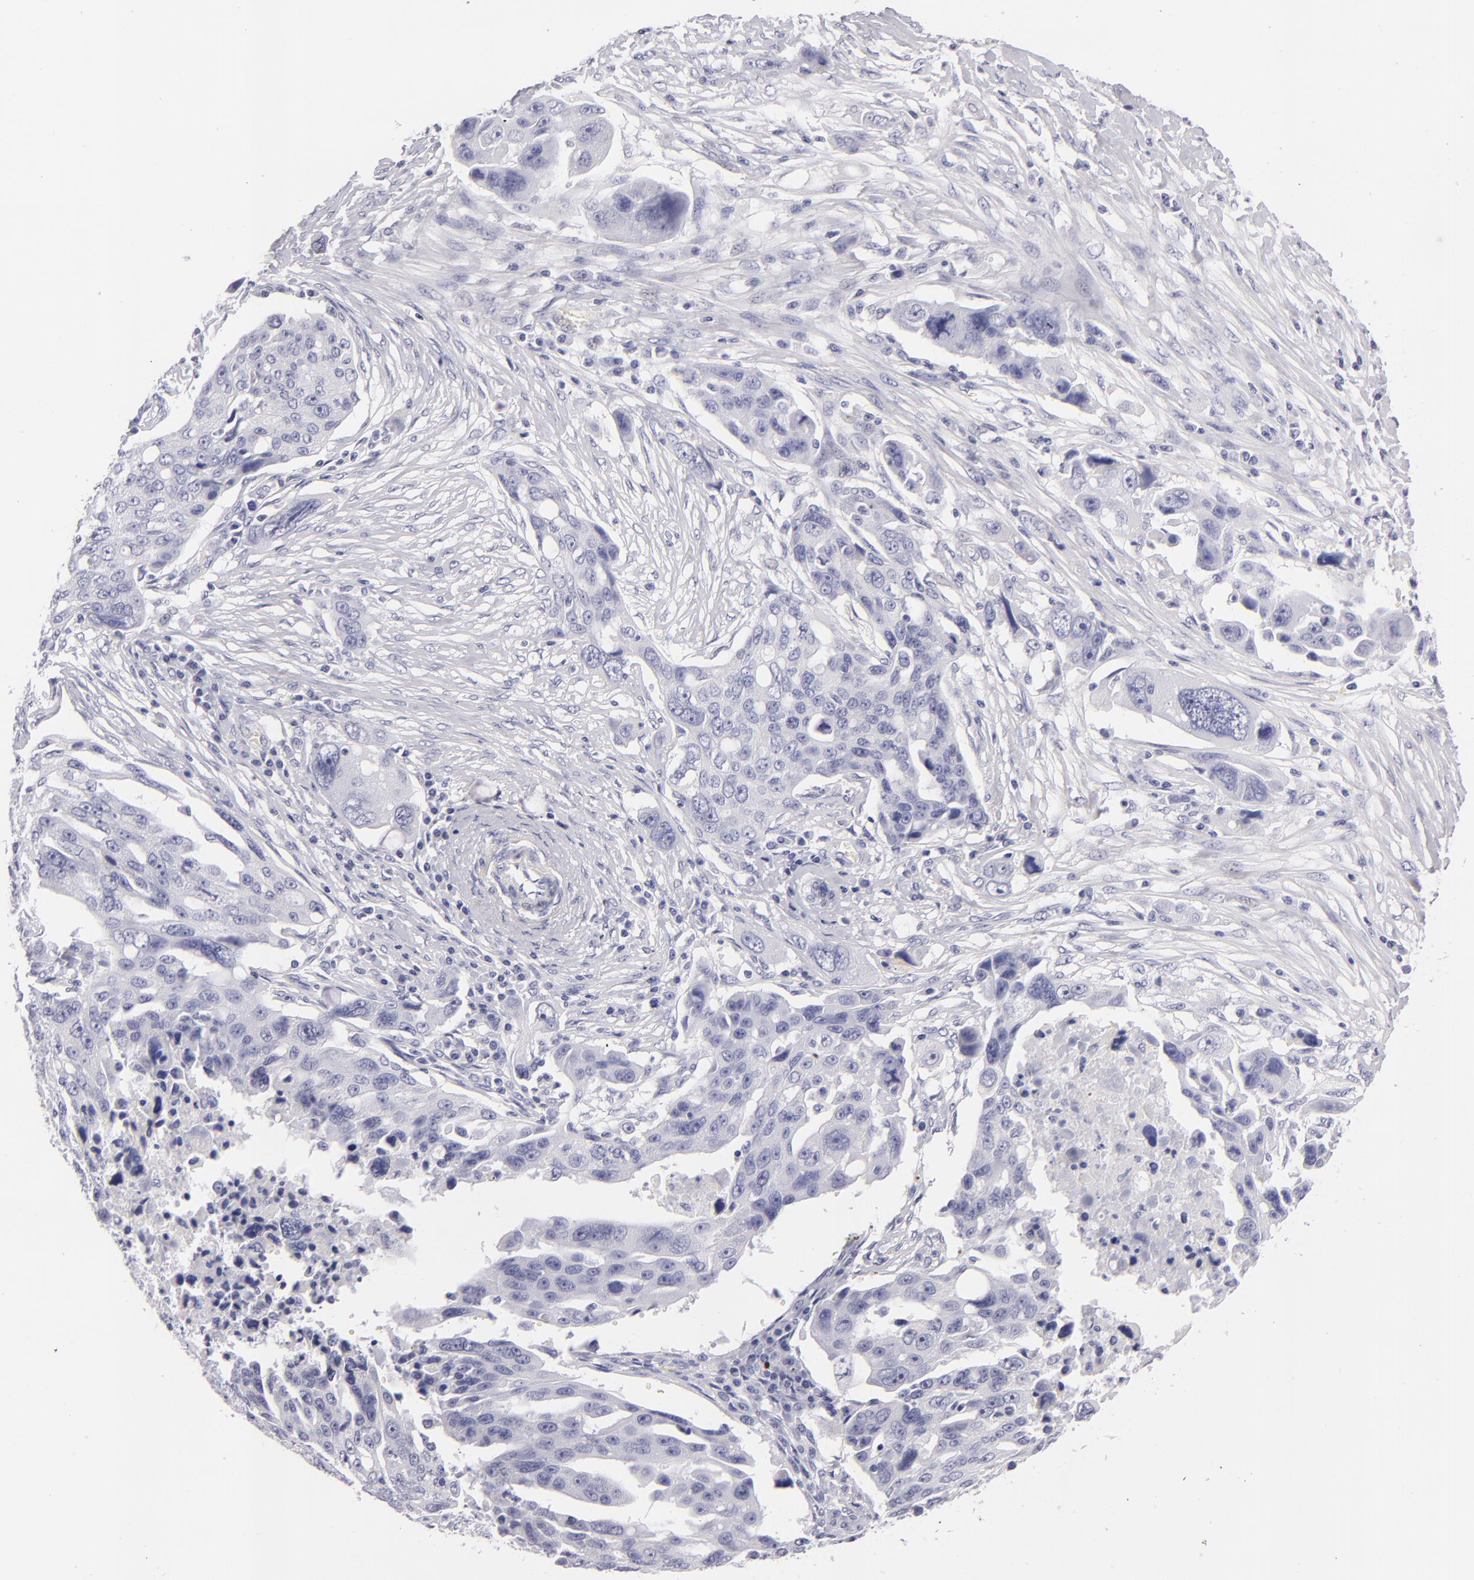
{"staining": {"intensity": "negative", "quantity": "none", "location": "none"}, "tissue": "ovarian cancer", "cell_type": "Tumor cells", "image_type": "cancer", "snomed": [{"axis": "morphology", "description": "Carcinoma, endometroid"}, {"axis": "topography", "description": "Ovary"}], "caption": "This is an IHC histopathology image of ovarian cancer. There is no staining in tumor cells.", "gene": "VIL1", "patient": {"sex": "female", "age": 75}}